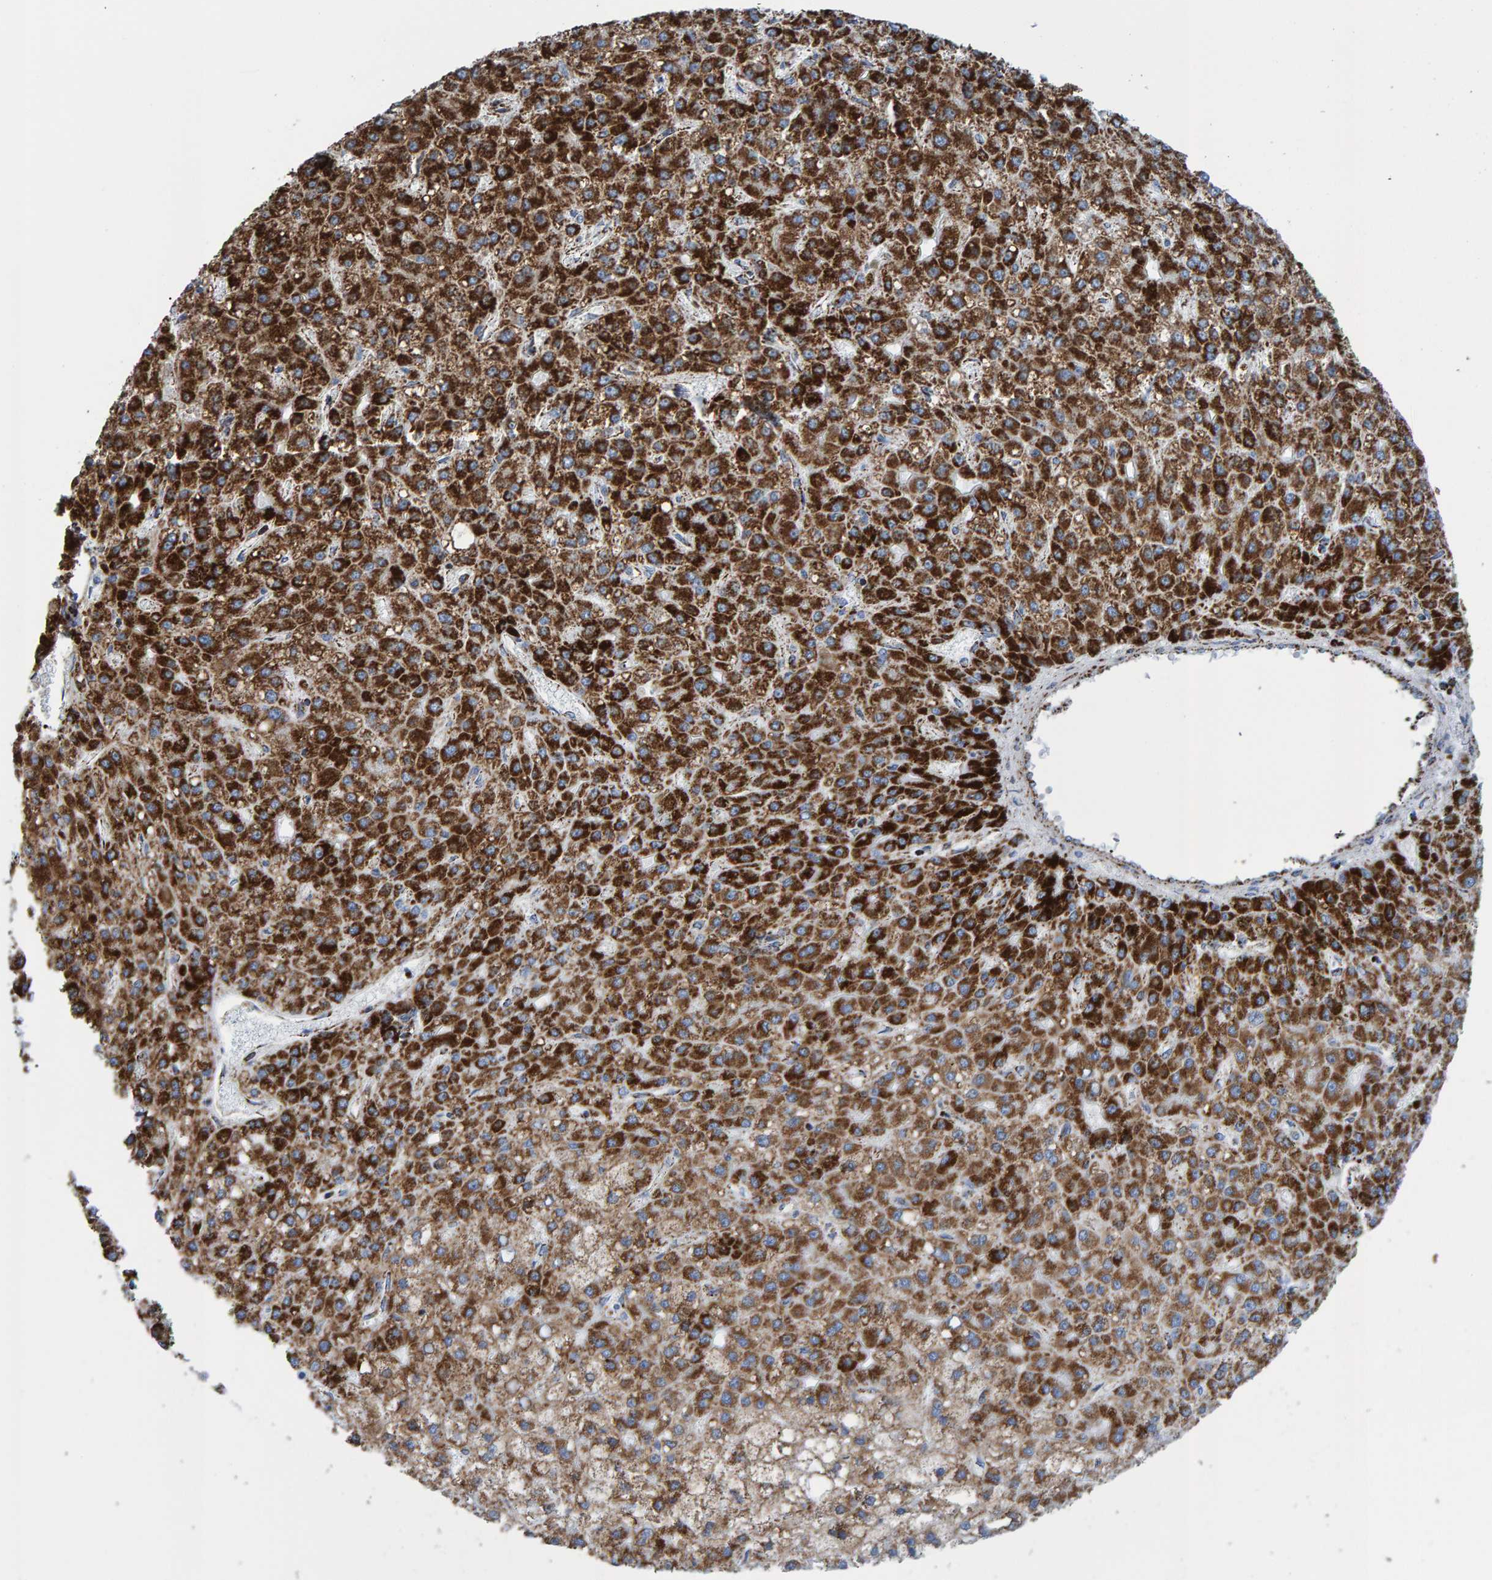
{"staining": {"intensity": "strong", "quantity": ">75%", "location": "cytoplasmic/membranous"}, "tissue": "liver cancer", "cell_type": "Tumor cells", "image_type": "cancer", "snomed": [{"axis": "morphology", "description": "Carcinoma, Hepatocellular, NOS"}, {"axis": "topography", "description": "Liver"}], "caption": "Tumor cells demonstrate high levels of strong cytoplasmic/membranous staining in approximately >75% of cells in liver cancer (hepatocellular carcinoma). The staining was performed using DAB, with brown indicating positive protein expression. Nuclei are stained blue with hematoxylin.", "gene": "ENSG00000262660", "patient": {"sex": "male", "age": 67}}